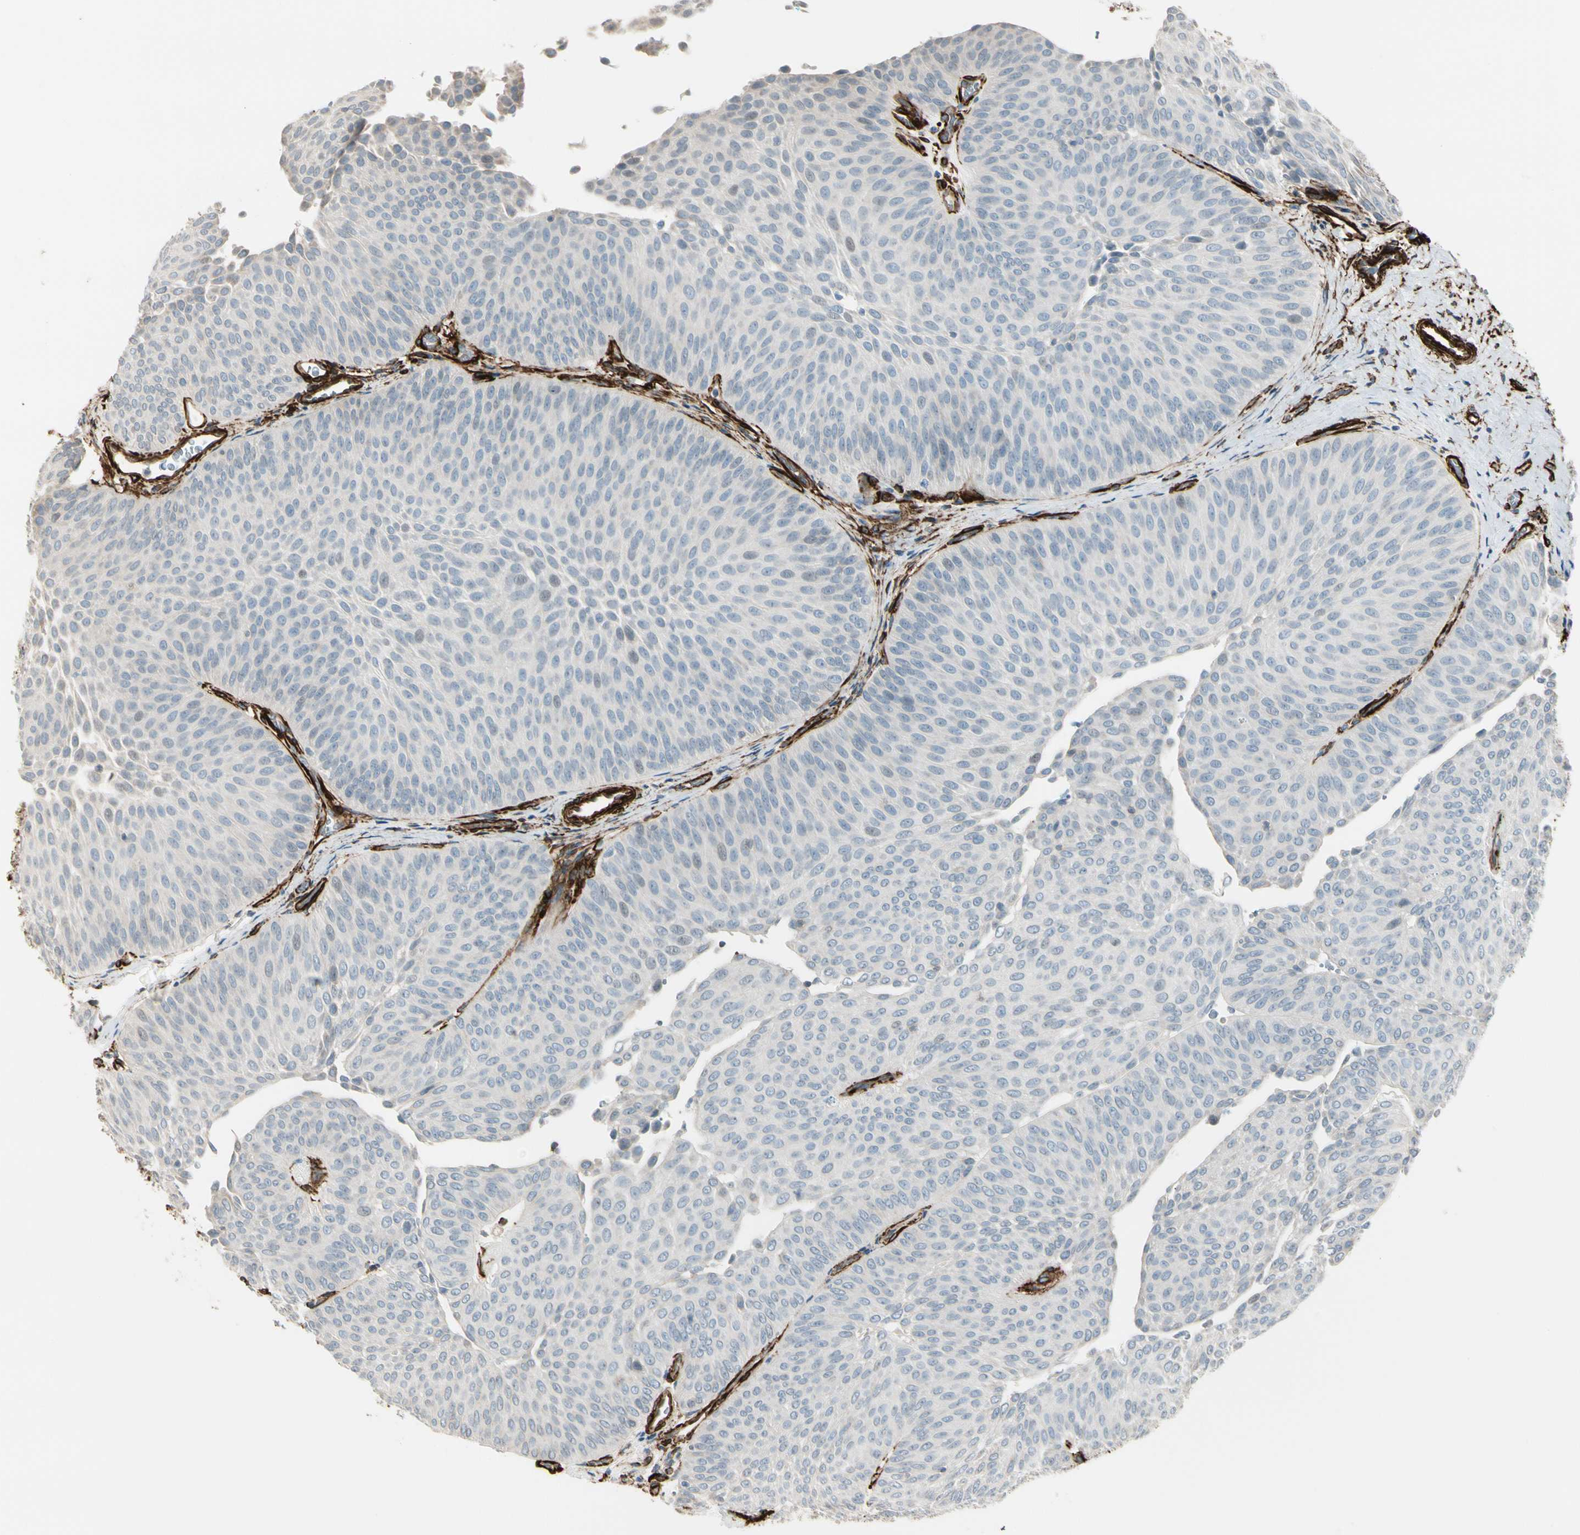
{"staining": {"intensity": "negative", "quantity": "none", "location": "none"}, "tissue": "urothelial cancer", "cell_type": "Tumor cells", "image_type": "cancer", "snomed": [{"axis": "morphology", "description": "Urothelial carcinoma, Low grade"}, {"axis": "topography", "description": "Urinary bladder"}], "caption": "The immunohistochemistry (IHC) micrograph has no significant expression in tumor cells of low-grade urothelial carcinoma tissue.", "gene": "CALD1", "patient": {"sex": "female", "age": 60}}